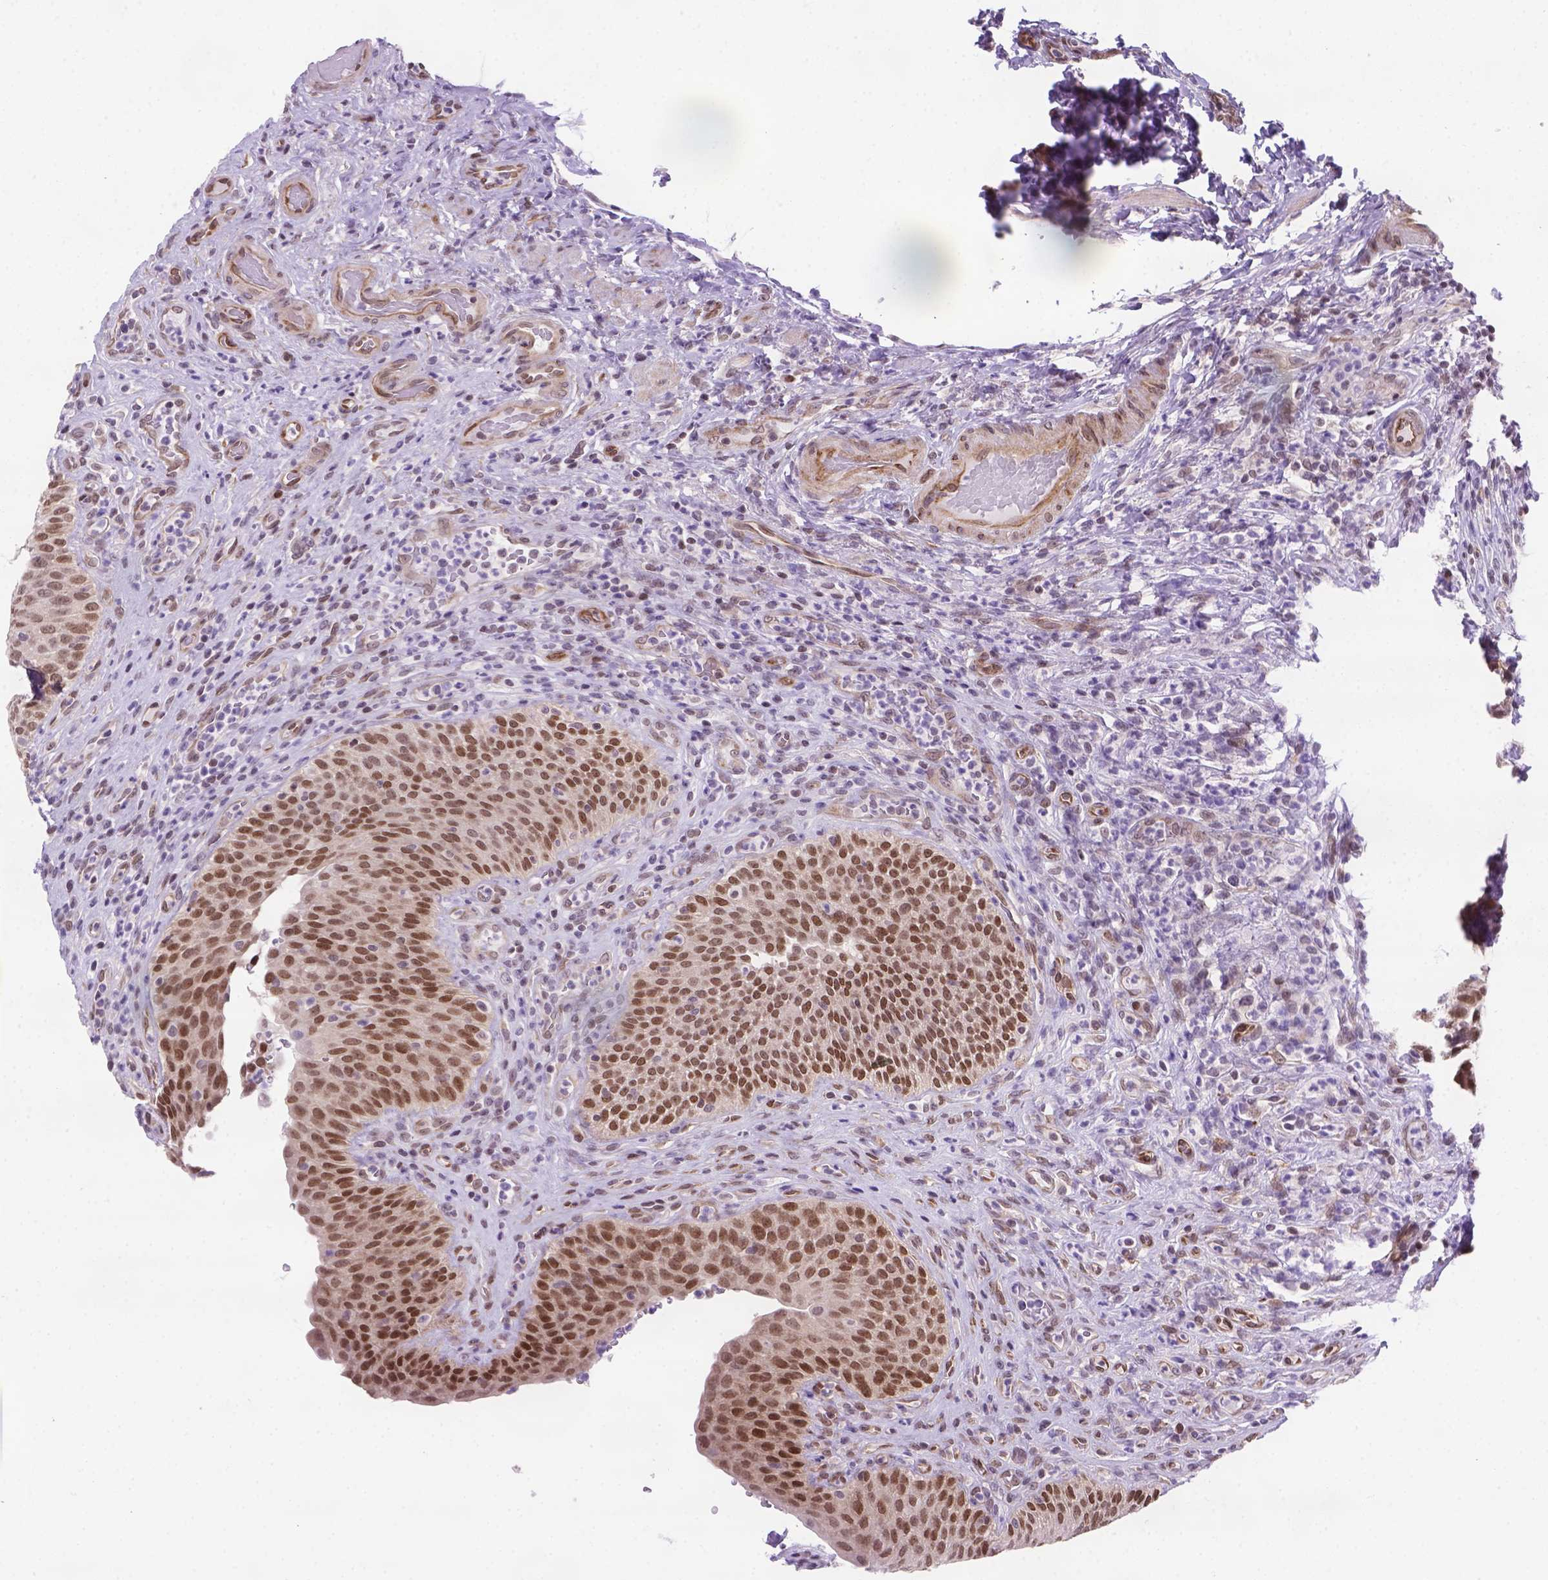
{"staining": {"intensity": "moderate", "quantity": ">75%", "location": "nuclear"}, "tissue": "urinary bladder", "cell_type": "Urothelial cells", "image_type": "normal", "snomed": [{"axis": "morphology", "description": "Normal tissue, NOS"}, {"axis": "topography", "description": "Urinary bladder"}, {"axis": "topography", "description": "Peripheral nerve tissue"}], "caption": "IHC (DAB (3,3'-diaminobenzidine)) staining of normal urinary bladder displays moderate nuclear protein expression in about >75% of urothelial cells. (brown staining indicates protein expression, while blue staining denotes nuclei).", "gene": "MGMT", "patient": {"sex": "male", "age": 66}}